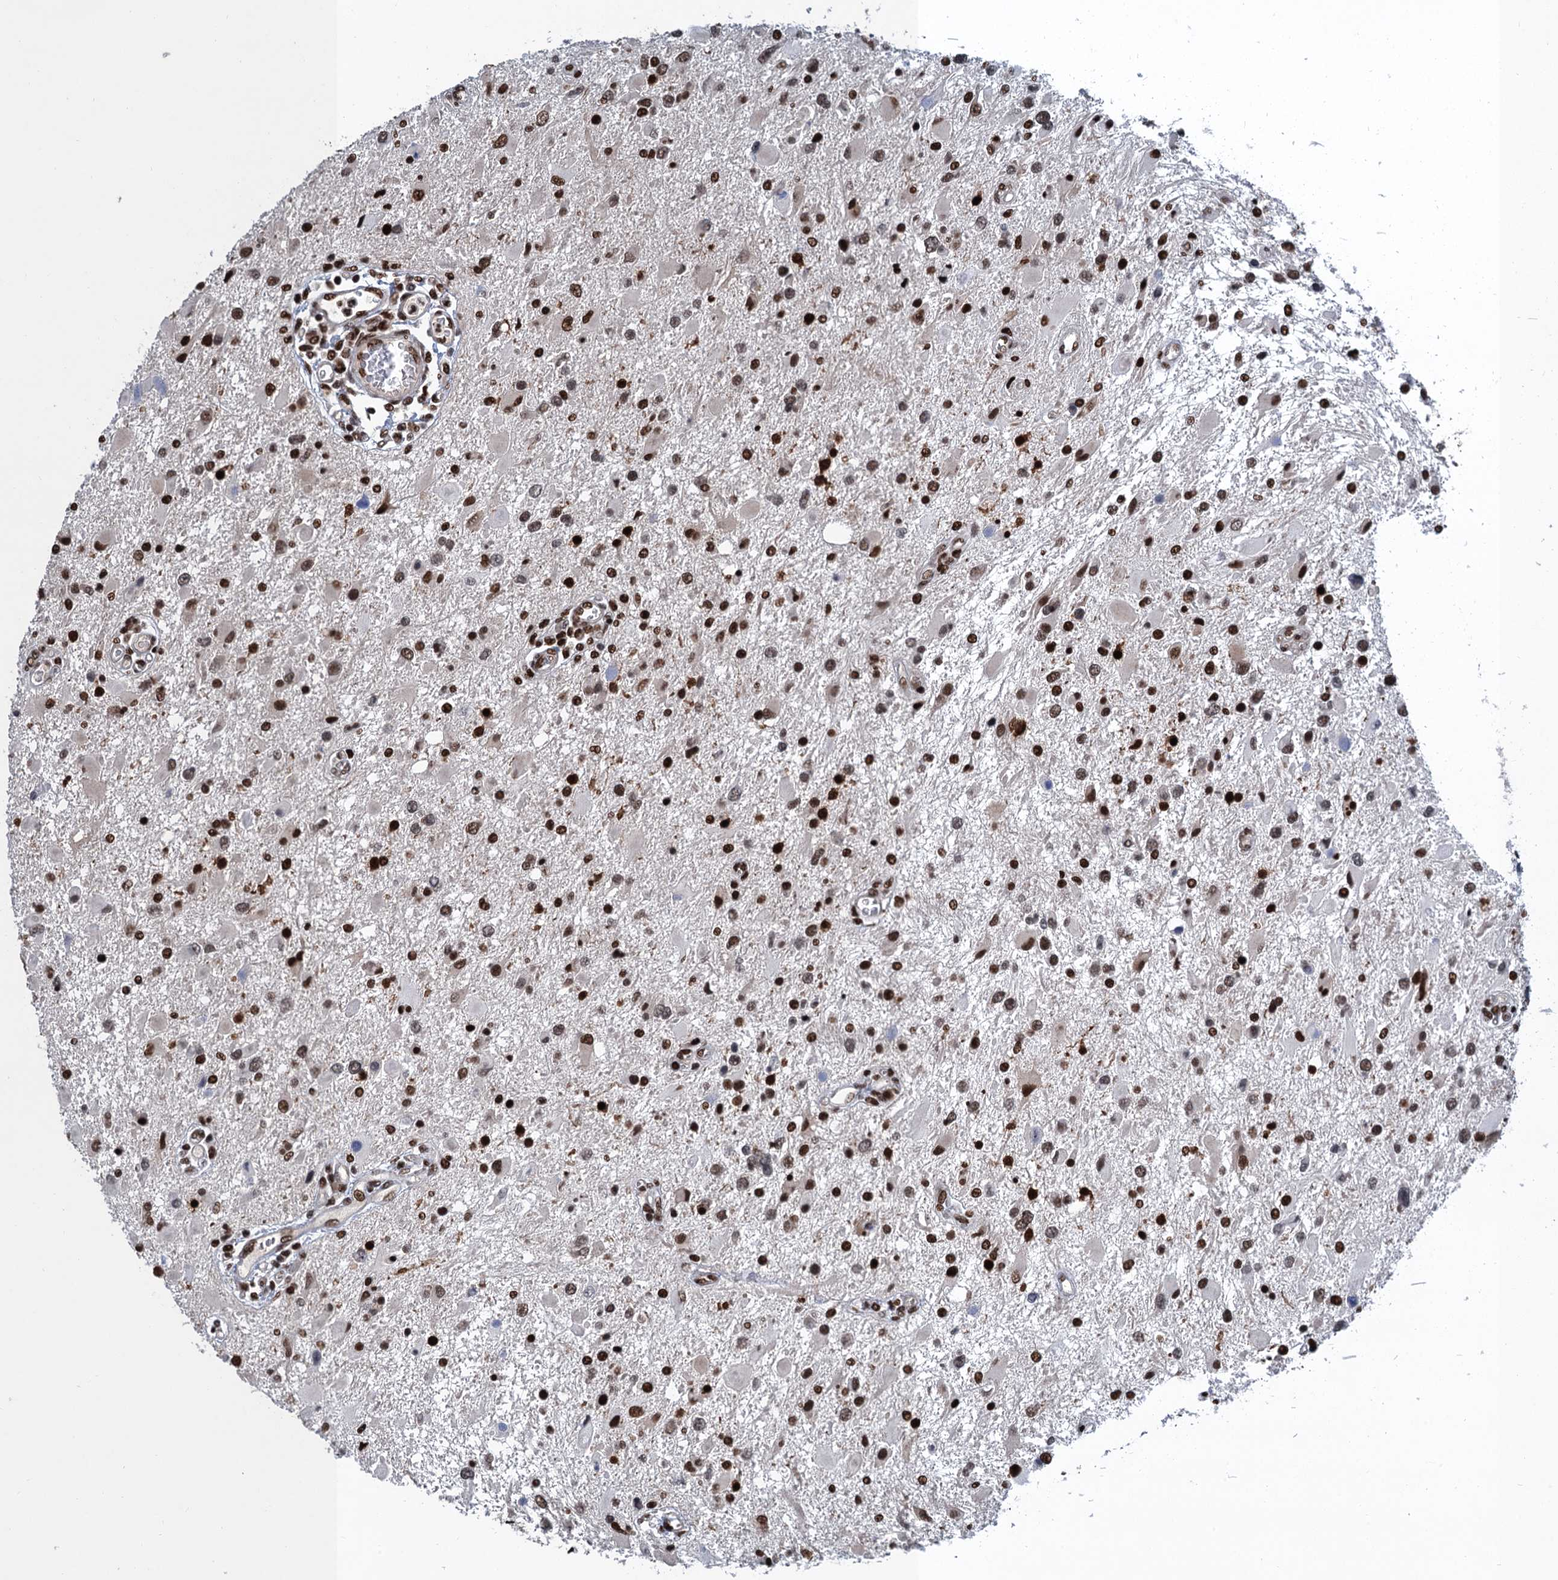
{"staining": {"intensity": "strong", "quantity": ">75%", "location": "nuclear"}, "tissue": "glioma", "cell_type": "Tumor cells", "image_type": "cancer", "snomed": [{"axis": "morphology", "description": "Glioma, malignant, High grade"}, {"axis": "topography", "description": "Brain"}], "caption": "Strong nuclear positivity is identified in about >75% of tumor cells in malignant glioma (high-grade). (Brightfield microscopy of DAB IHC at high magnification).", "gene": "PPP4R1", "patient": {"sex": "male", "age": 53}}